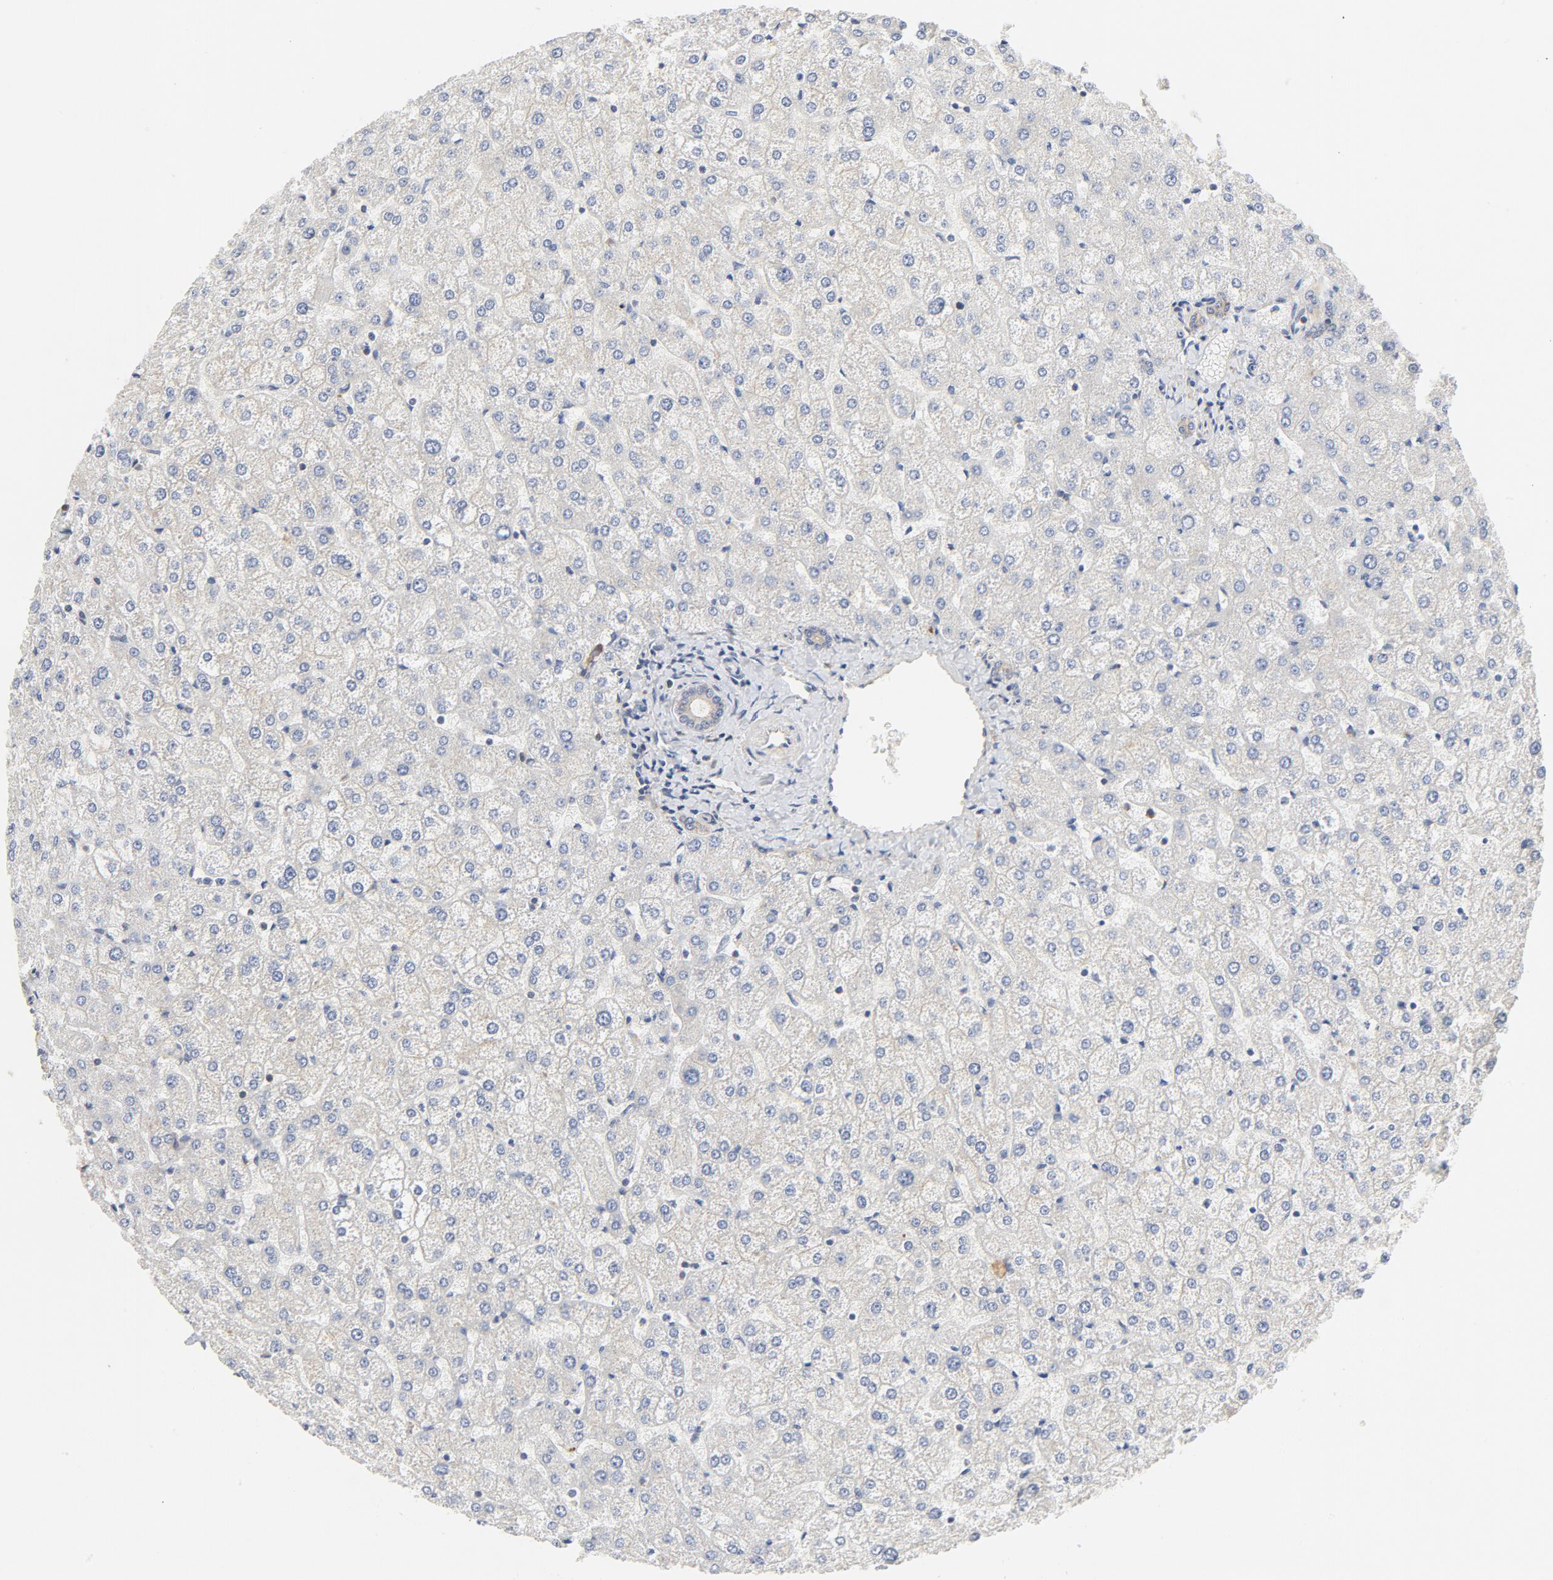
{"staining": {"intensity": "weak", "quantity": ">75%", "location": "cytoplasmic/membranous"}, "tissue": "liver", "cell_type": "Cholangiocytes", "image_type": "normal", "snomed": [{"axis": "morphology", "description": "Normal tissue, NOS"}, {"axis": "topography", "description": "Liver"}], "caption": "DAB immunohistochemical staining of unremarkable human liver demonstrates weak cytoplasmic/membranous protein staining in approximately >75% of cholangiocytes. The protein is shown in brown color, while the nuclei are stained blue.", "gene": "MAP2K7", "patient": {"sex": "female", "age": 32}}